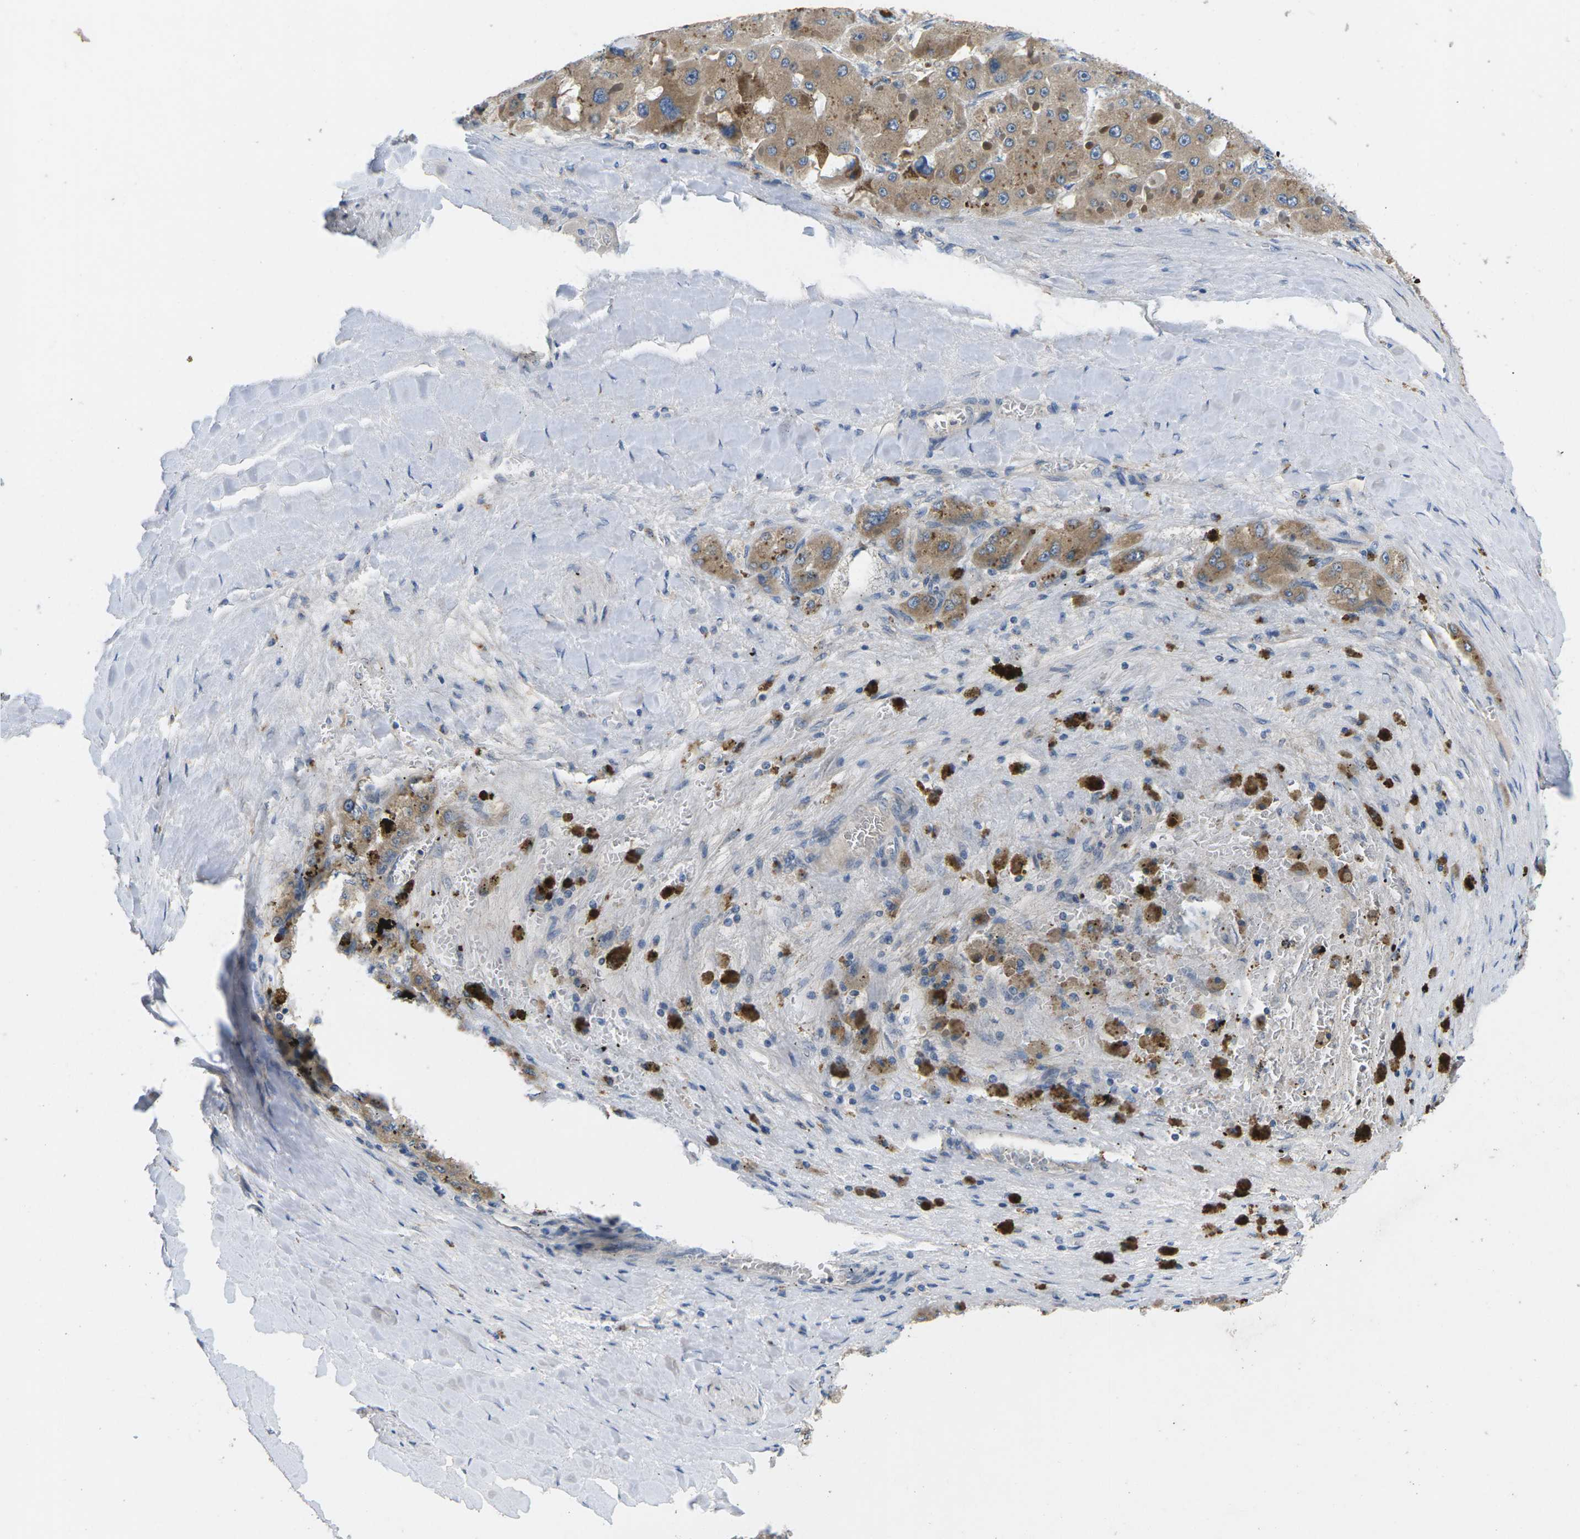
{"staining": {"intensity": "moderate", "quantity": ">75%", "location": "cytoplasmic/membranous"}, "tissue": "liver cancer", "cell_type": "Tumor cells", "image_type": "cancer", "snomed": [{"axis": "morphology", "description": "Carcinoma, Hepatocellular, NOS"}, {"axis": "topography", "description": "Liver"}], "caption": "Protein expression analysis of human hepatocellular carcinoma (liver) reveals moderate cytoplasmic/membranous expression in about >75% of tumor cells.", "gene": "ERGIC3", "patient": {"sex": "female", "age": 73}}